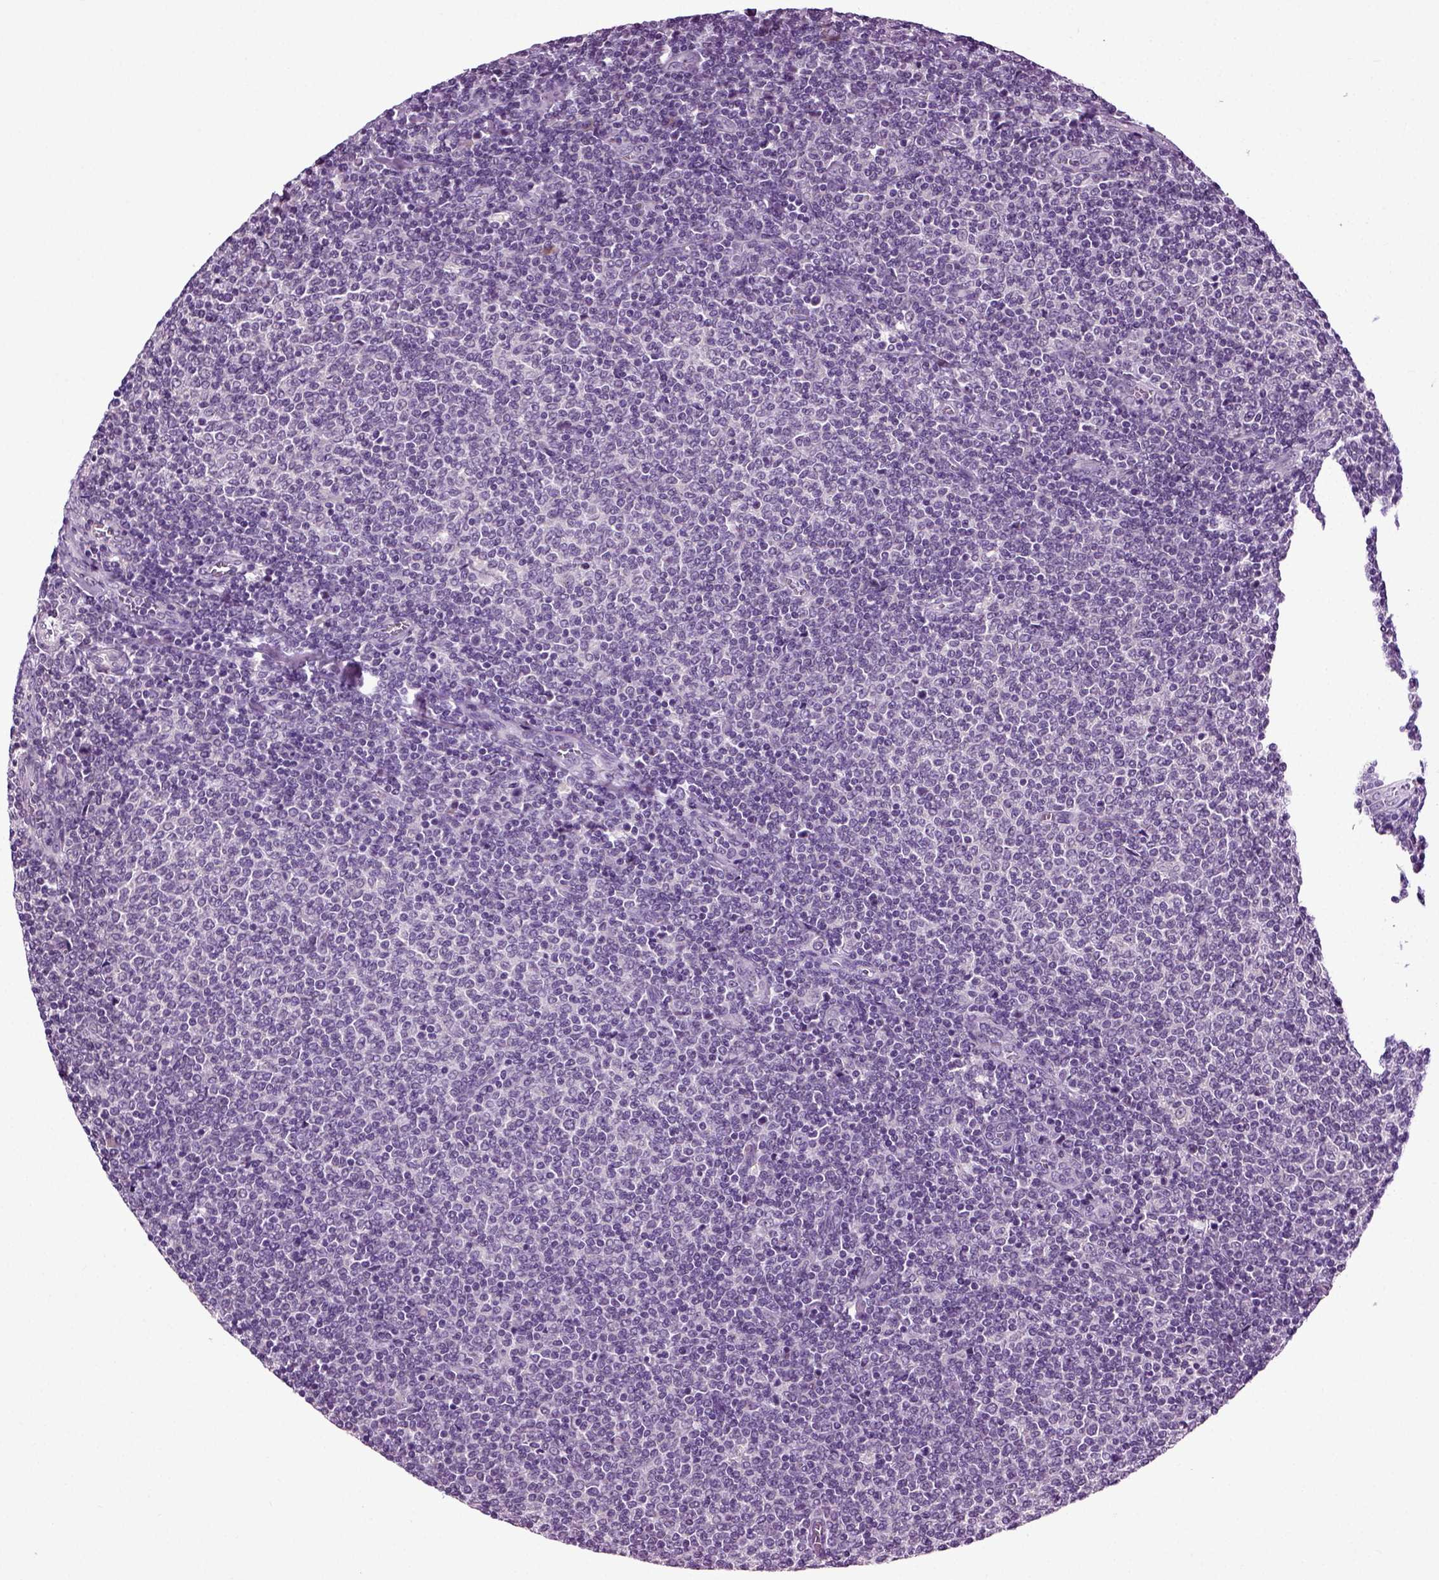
{"staining": {"intensity": "negative", "quantity": "none", "location": "none"}, "tissue": "lymphoma", "cell_type": "Tumor cells", "image_type": "cancer", "snomed": [{"axis": "morphology", "description": "Malignant lymphoma, non-Hodgkin's type, Low grade"}, {"axis": "topography", "description": "Lymph node"}], "caption": "The photomicrograph displays no staining of tumor cells in lymphoma. Nuclei are stained in blue.", "gene": "SPATA17", "patient": {"sex": "male", "age": 52}}